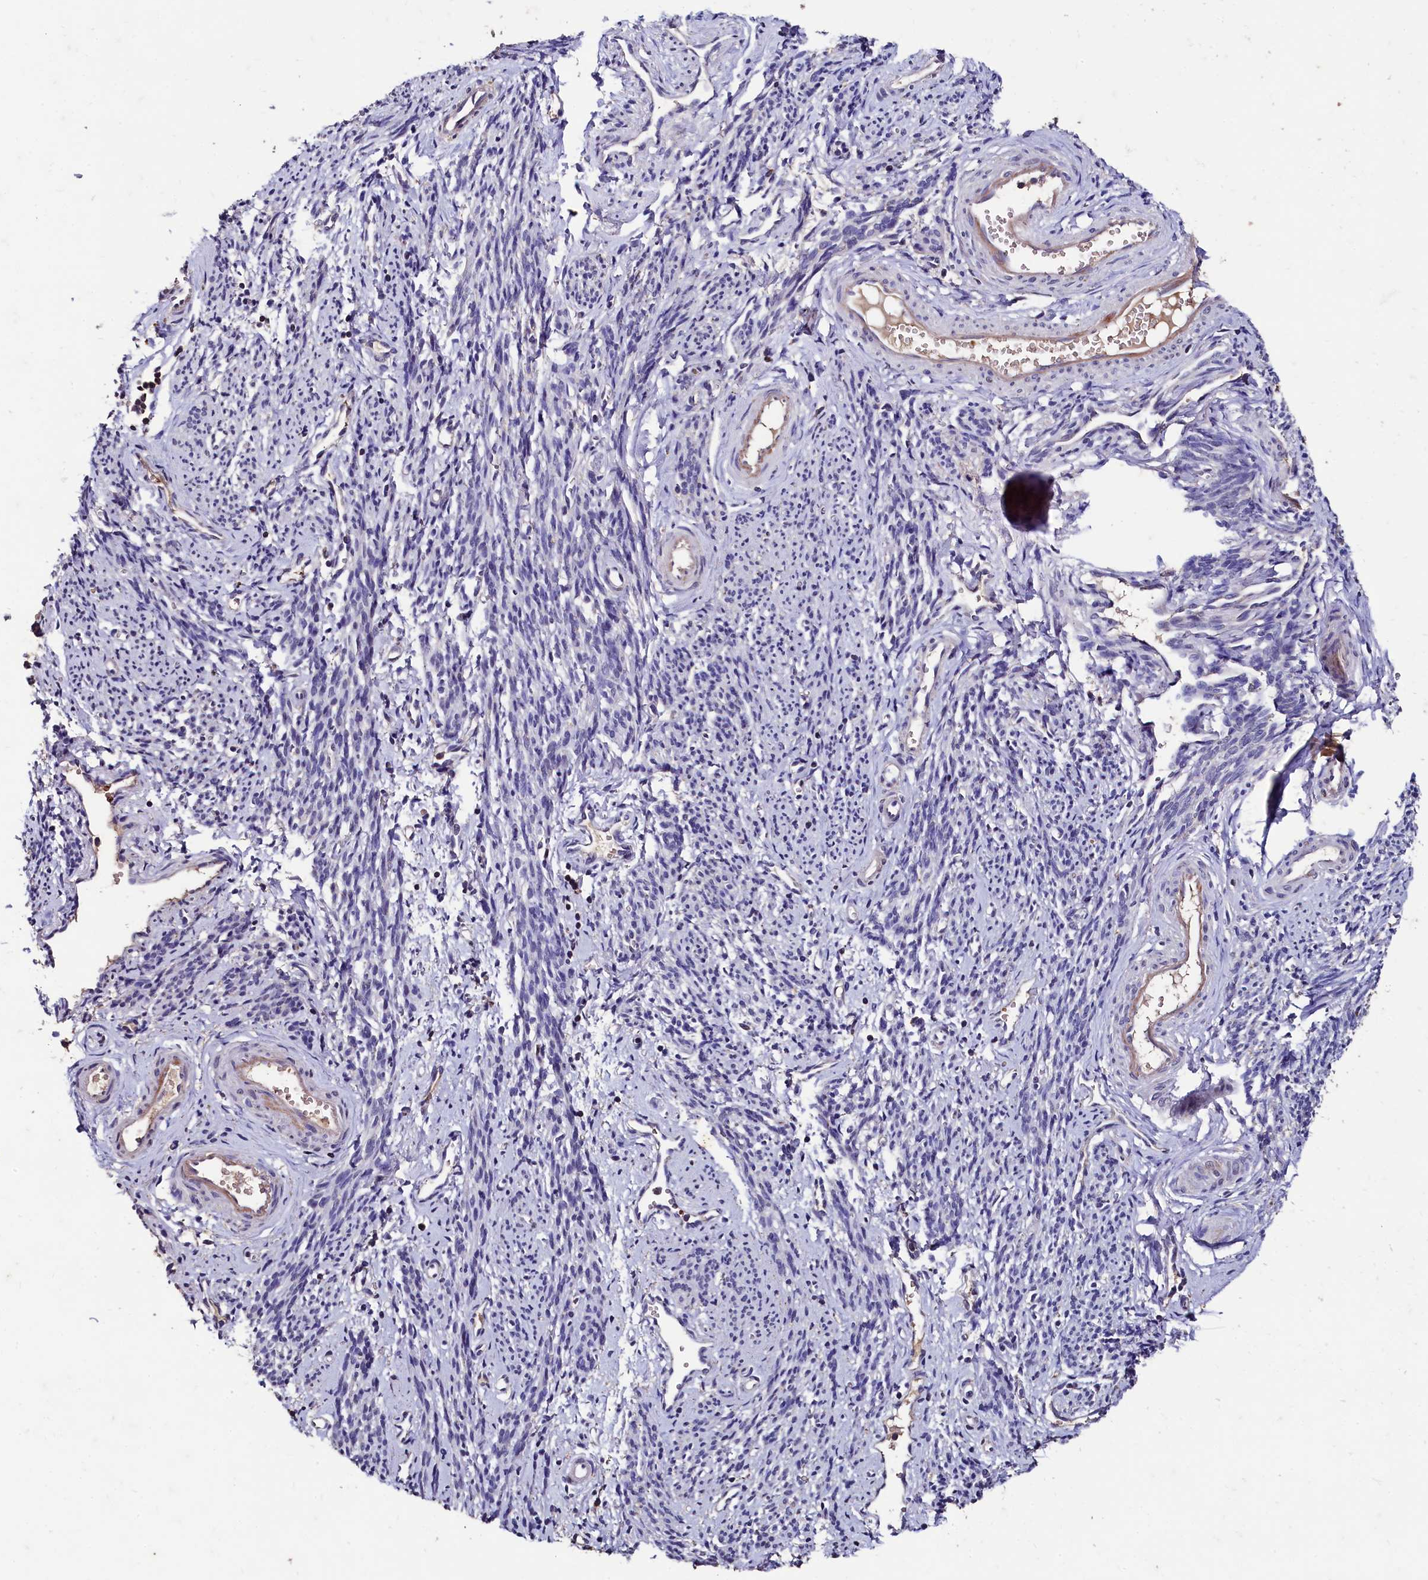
{"staining": {"intensity": "negative", "quantity": "none", "location": "none"}, "tissue": "smooth muscle", "cell_type": "Smooth muscle cells", "image_type": "normal", "snomed": [{"axis": "morphology", "description": "Normal tissue, NOS"}, {"axis": "topography", "description": "Smooth muscle"}, {"axis": "topography", "description": "Uterus"}], "caption": "High magnification brightfield microscopy of unremarkable smooth muscle stained with DAB (3,3'-diaminobenzidine) (brown) and counterstained with hematoxylin (blue): smooth muscle cells show no significant staining.", "gene": "CSTPP1", "patient": {"sex": "female", "age": 59}}